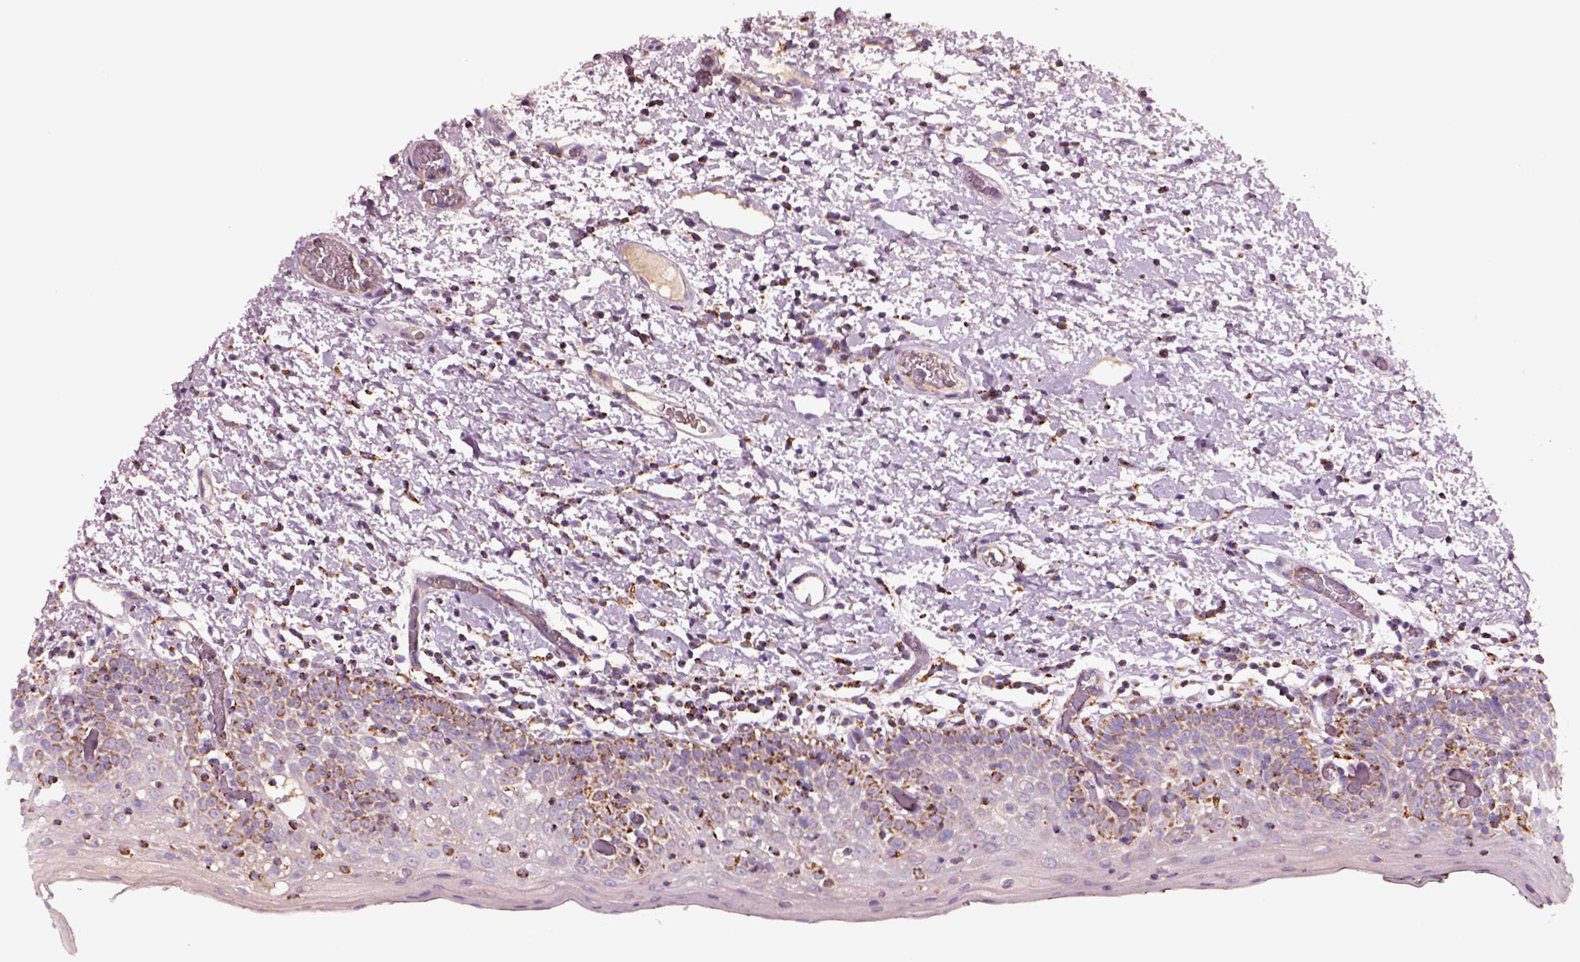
{"staining": {"intensity": "strong", "quantity": "<25%", "location": "cytoplasmic/membranous"}, "tissue": "oral mucosa", "cell_type": "Squamous epithelial cells", "image_type": "normal", "snomed": [{"axis": "morphology", "description": "Normal tissue, NOS"}, {"axis": "morphology", "description": "Squamous cell carcinoma, NOS"}, {"axis": "topography", "description": "Oral tissue"}, {"axis": "topography", "description": "Head-Neck"}], "caption": "High-magnification brightfield microscopy of normal oral mucosa stained with DAB (brown) and counterstained with hematoxylin (blue). squamous epithelial cells exhibit strong cytoplasmic/membranous positivity is seen in about<25% of cells.", "gene": "SLC25A24", "patient": {"sex": "male", "age": 69}}